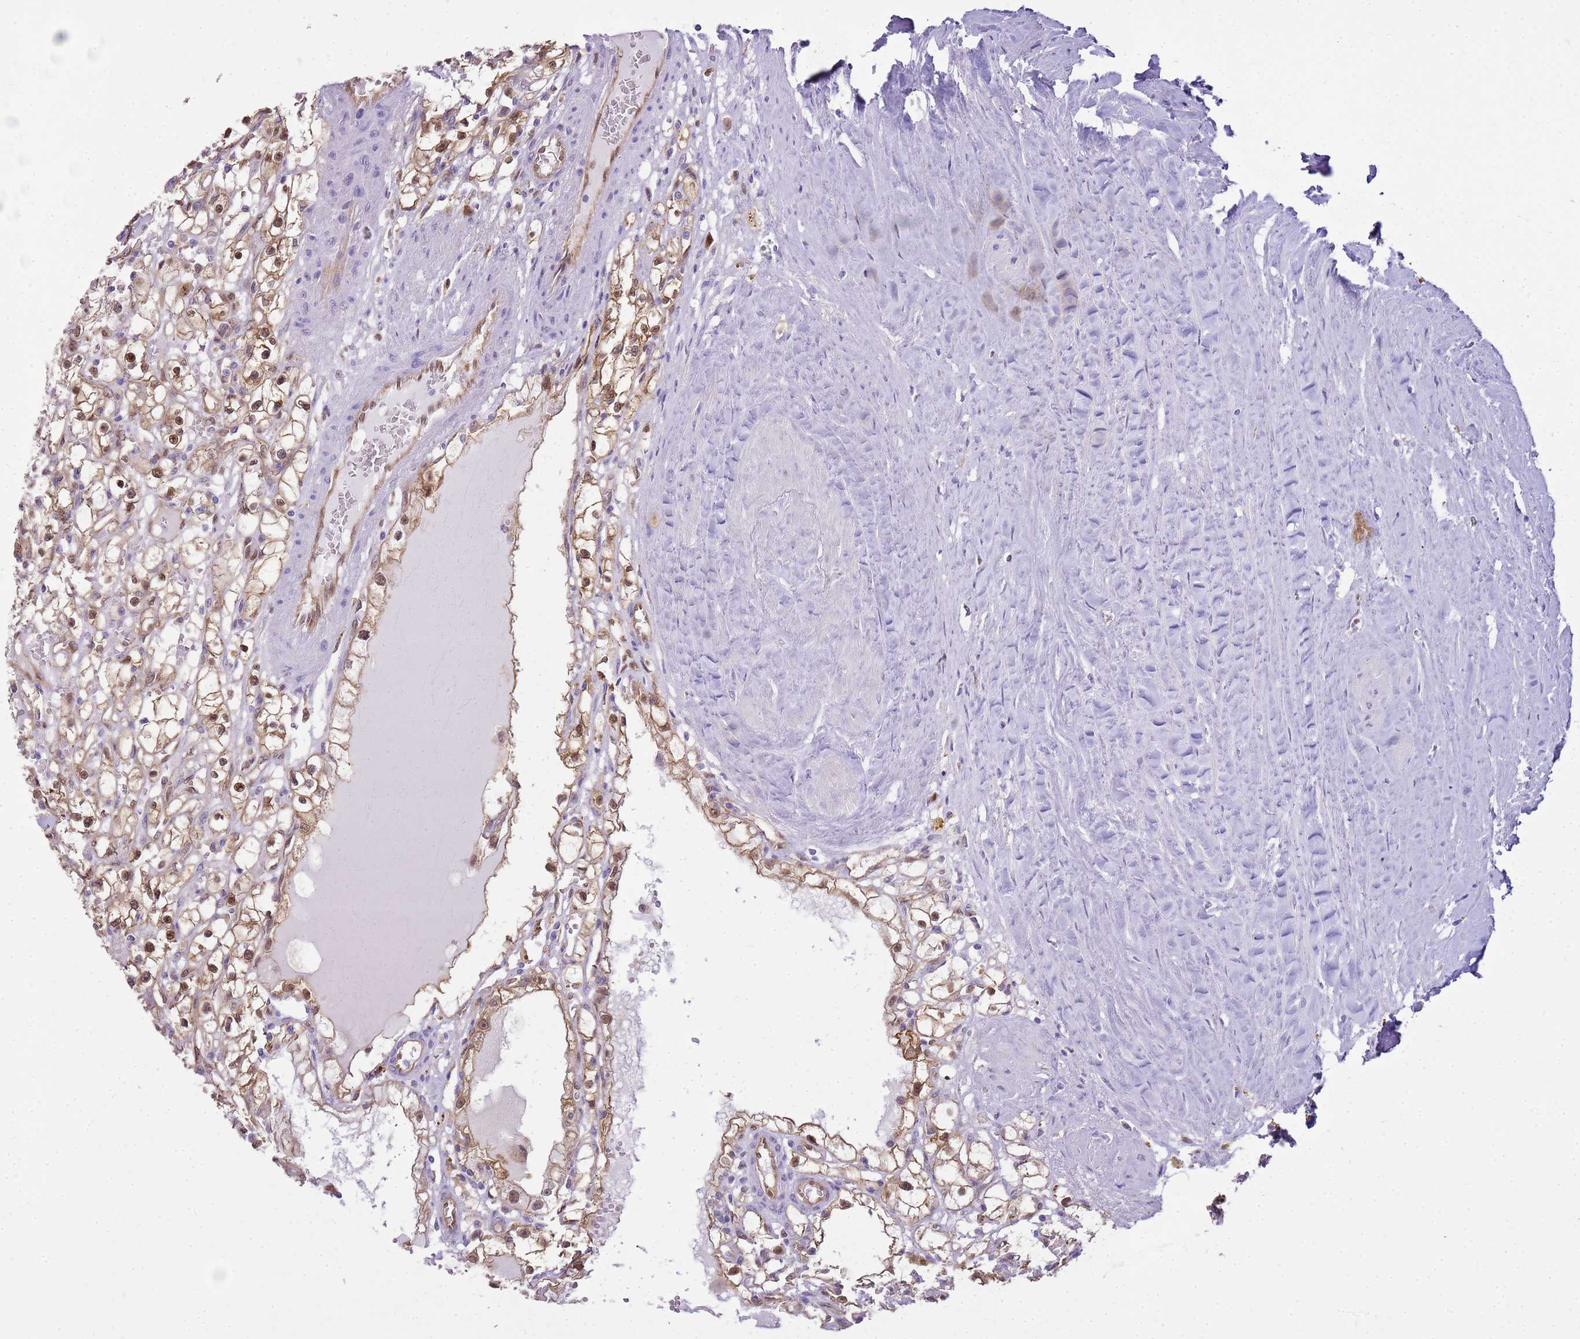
{"staining": {"intensity": "moderate", "quantity": ">75%", "location": "cytoplasmic/membranous,nuclear"}, "tissue": "renal cancer", "cell_type": "Tumor cells", "image_type": "cancer", "snomed": [{"axis": "morphology", "description": "Adenocarcinoma, NOS"}, {"axis": "topography", "description": "Kidney"}], "caption": "About >75% of tumor cells in human renal cancer (adenocarcinoma) display moderate cytoplasmic/membranous and nuclear protein expression as visualized by brown immunohistochemical staining.", "gene": "YWHAE", "patient": {"sex": "male", "age": 56}}